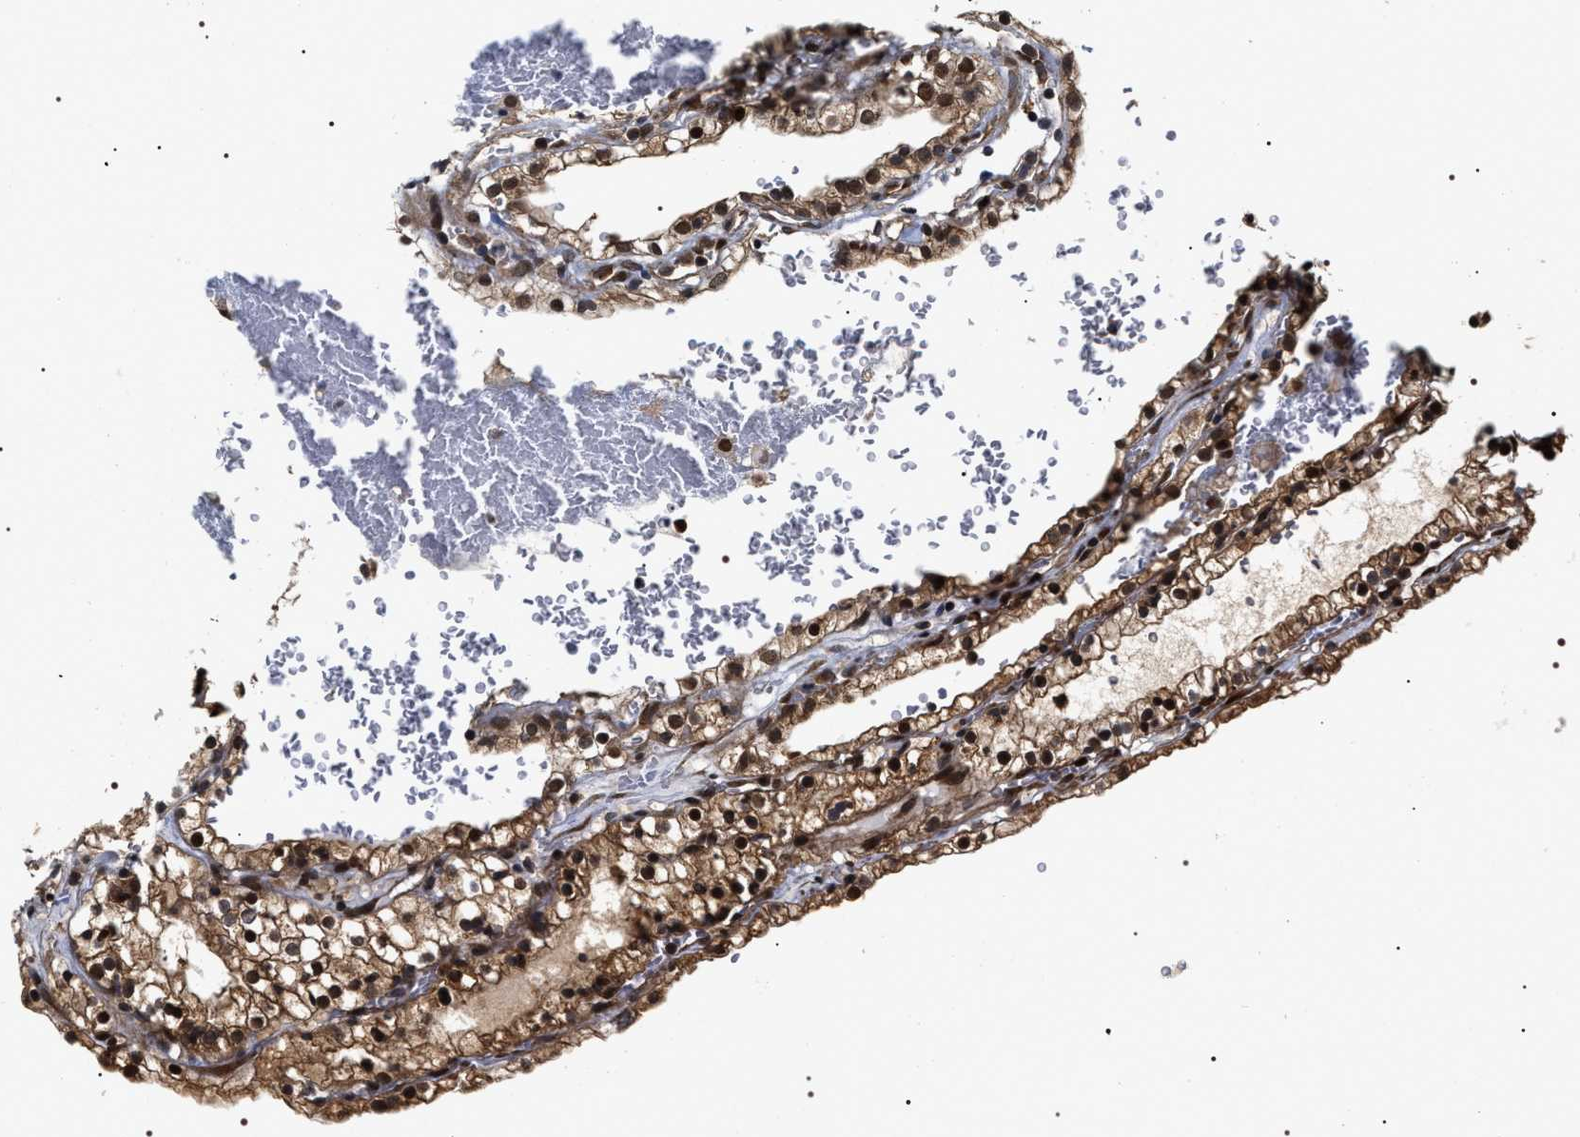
{"staining": {"intensity": "strong", "quantity": ">75%", "location": "cytoplasmic/membranous,nuclear"}, "tissue": "renal cancer", "cell_type": "Tumor cells", "image_type": "cancer", "snomed": [{"axis": "morphology", "description": "Adenocarcinoma, NOS"}, {"axis": "topography", "description": "Kidney"}], "caption": "This histopathology image exhibits immunohistochemistry (IHC) staining of adenocarcinoma (renal), with high strong cytoplasmic/membranous and nuclear expression in about >75% of tumor cells.", "gene": "BAG6", "patient": {"sex": "female", "age": 41}}